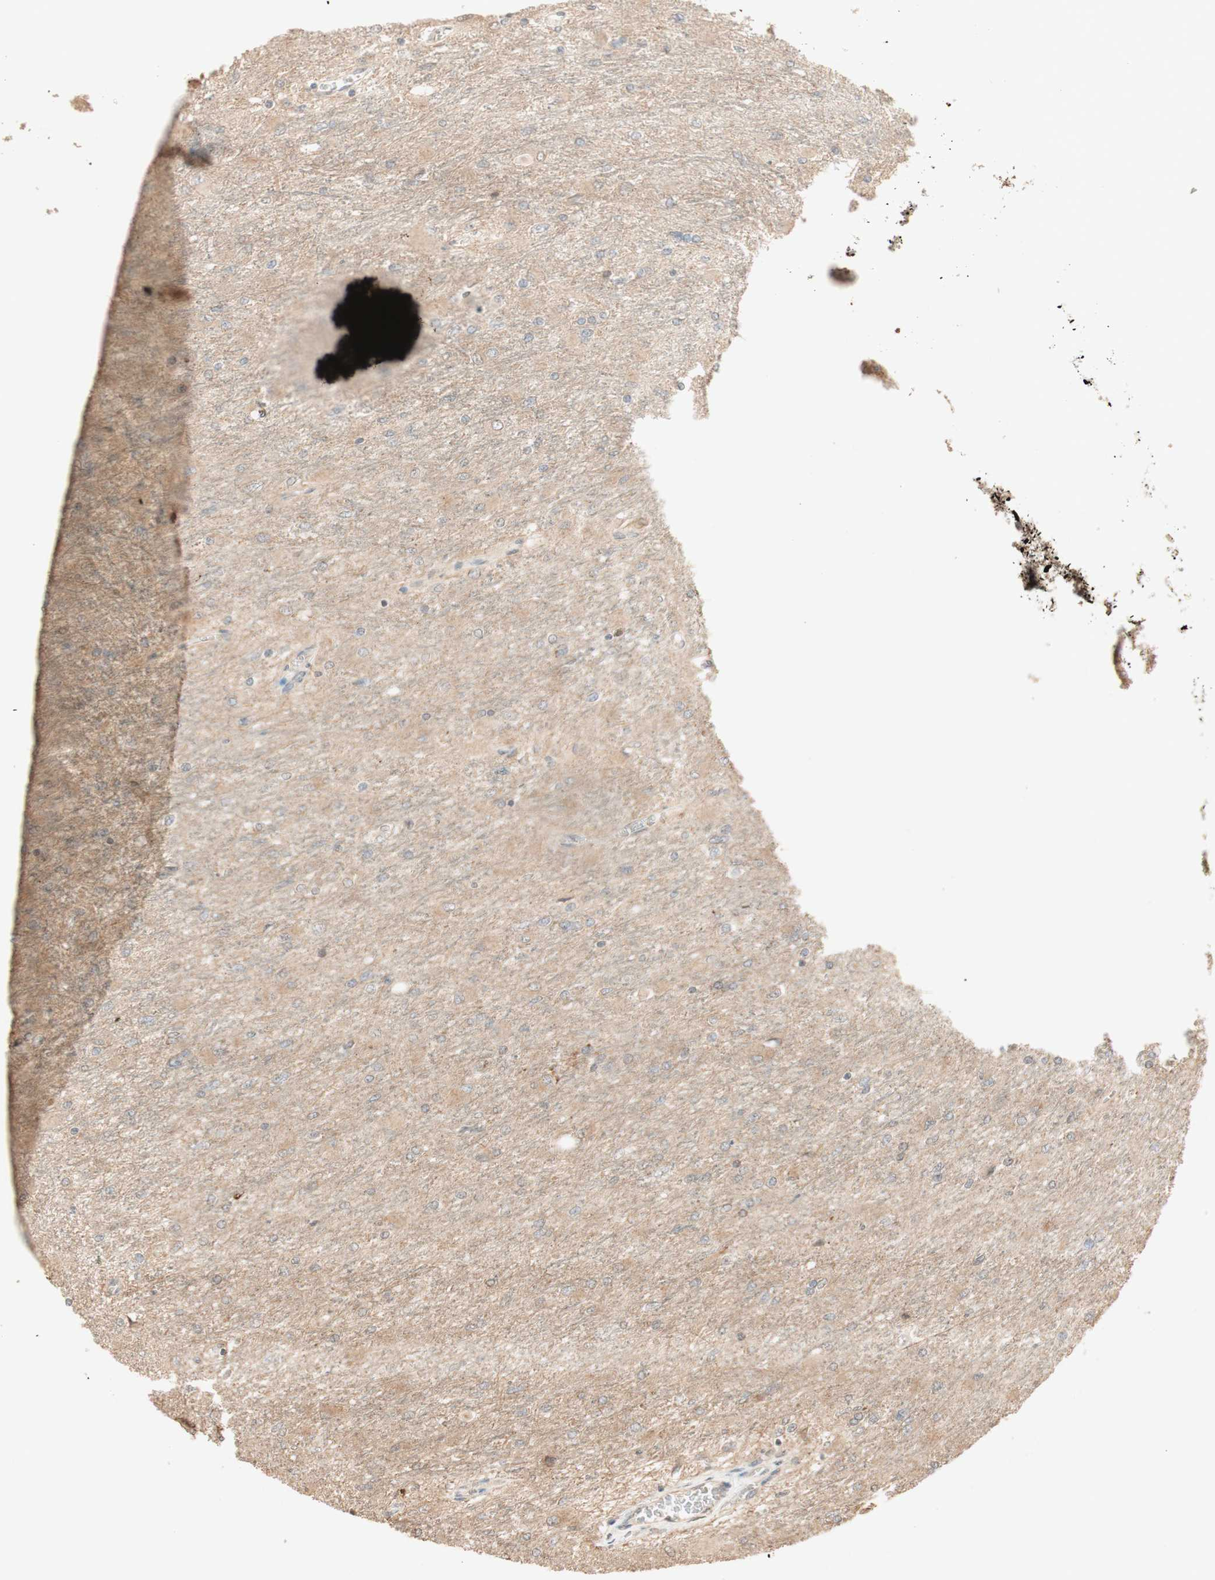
{"staining": {"intensity": "weak", "quantity": ">75%", "location": "cytoplasmic/membranous"}, "tissue": "glioma", "cell_type": "Tumor cells", "image_type": "cancer", "snomed": [{"axis": "morphology", "description": "Glioma, malignant, High grade"}, {"axis": "topography", "description": "Cerebral cortex"}], "caption": "The immunohistochemical stain labels weak cytoplasmic/membranous expression in tumor cells of high-grade glioma (malignant) tissue.", "gene": "CLCN2", "patient": {"sex": "female", "age": 36}}